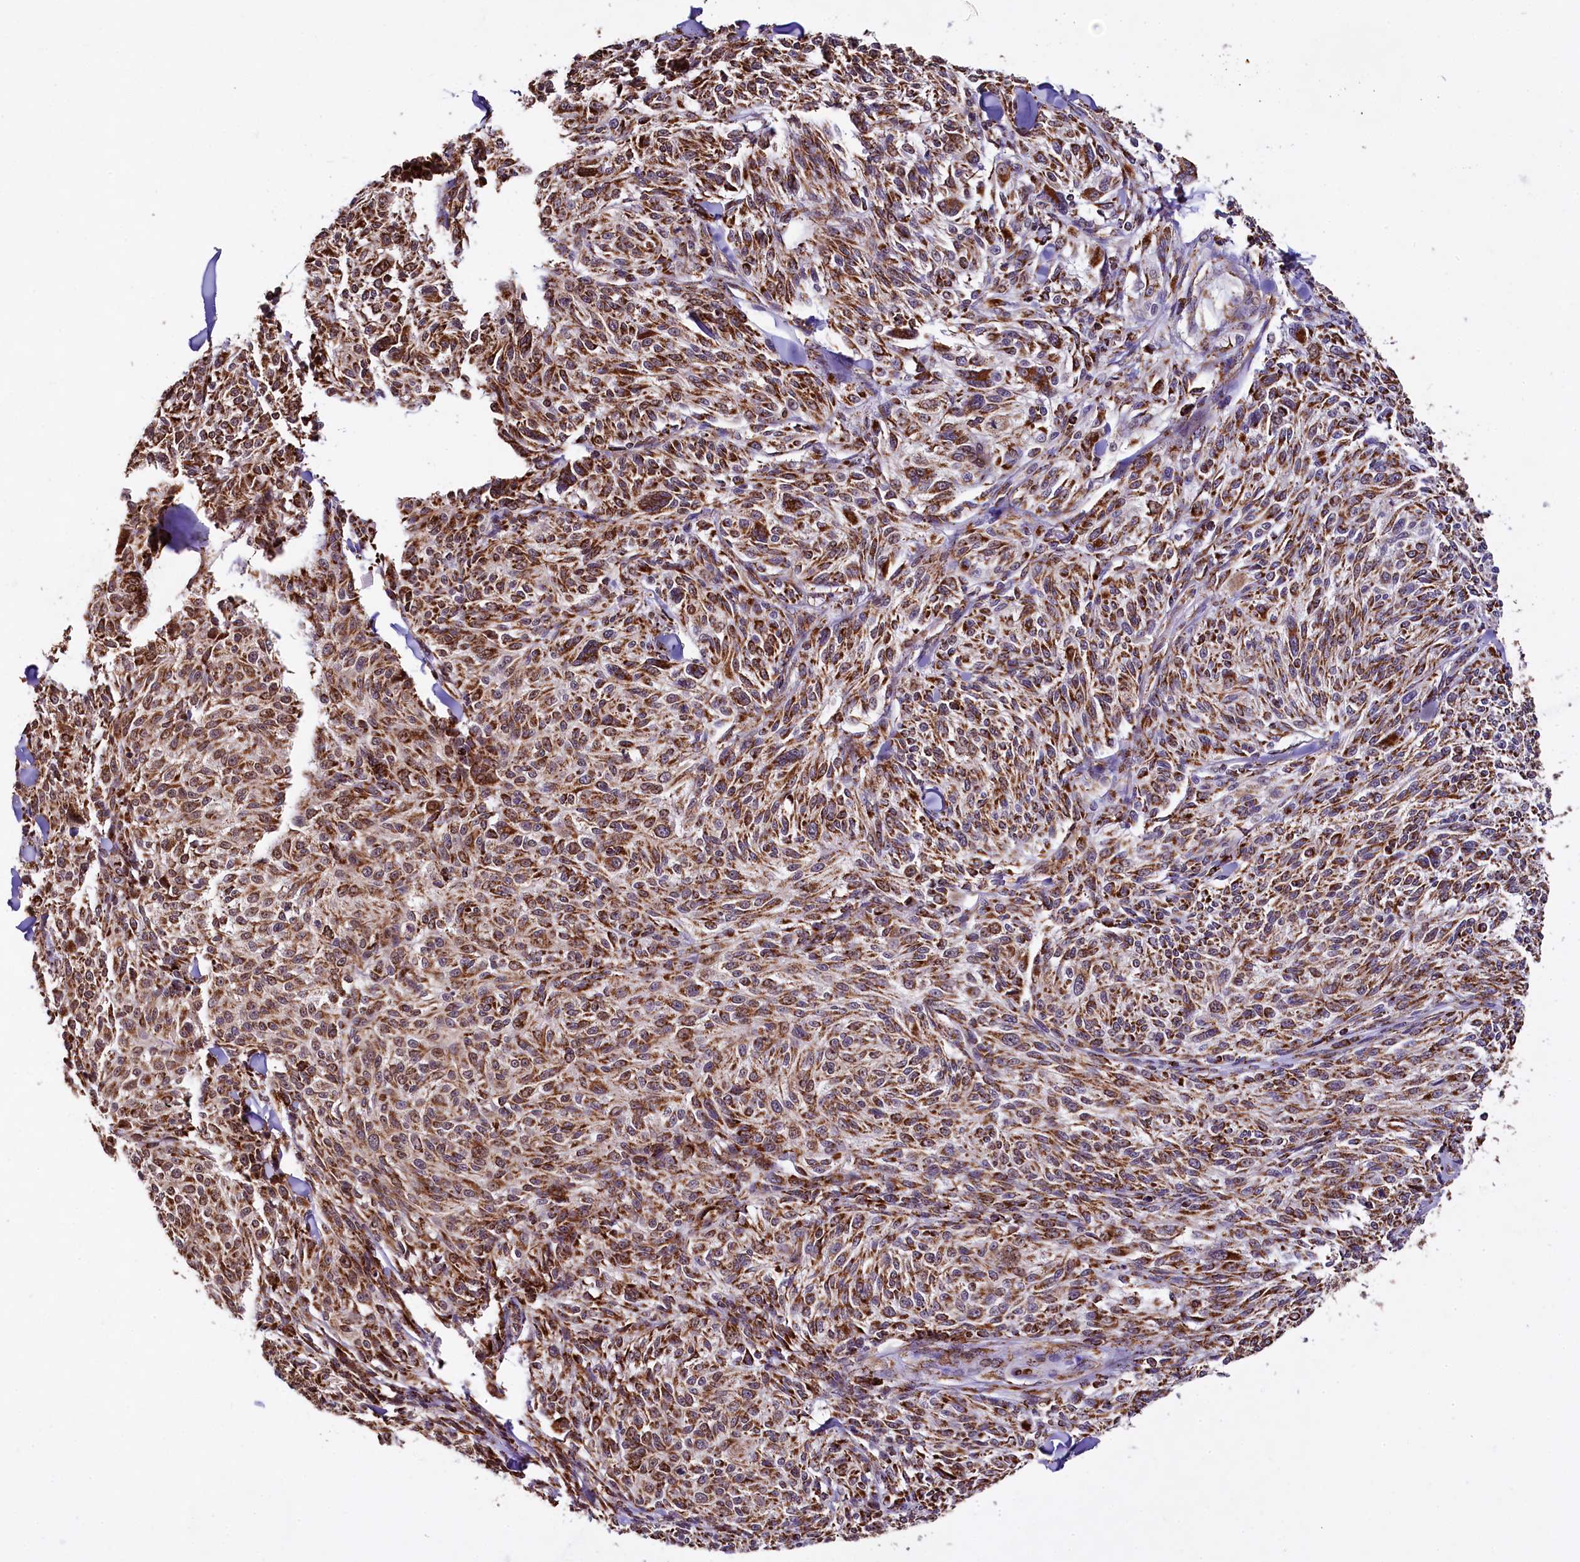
{"staining": {"intensity": "moderate", "quantity": ">75%", "location": "cytoplasmic/membranous"}, "tissue": "melanoma", "cell_type": "Tumor cells", "image_type": "cancer", "snomed": [{"axis": "morphology", "description": "Malignant melanoma, NOS"}, {"axis": "topography", "description": "Skin of trunk"}], "caption": "Immunohistochemistry (IHC) photomicrograph of malignant melanoma stained for a protein (brown), which demonstrates medium levels of moderate cytoplasmic/membranous positivity in about >75% of tumor cells.", "gene": "KLC2", "patient": {"sex": "male", "age": 71}}